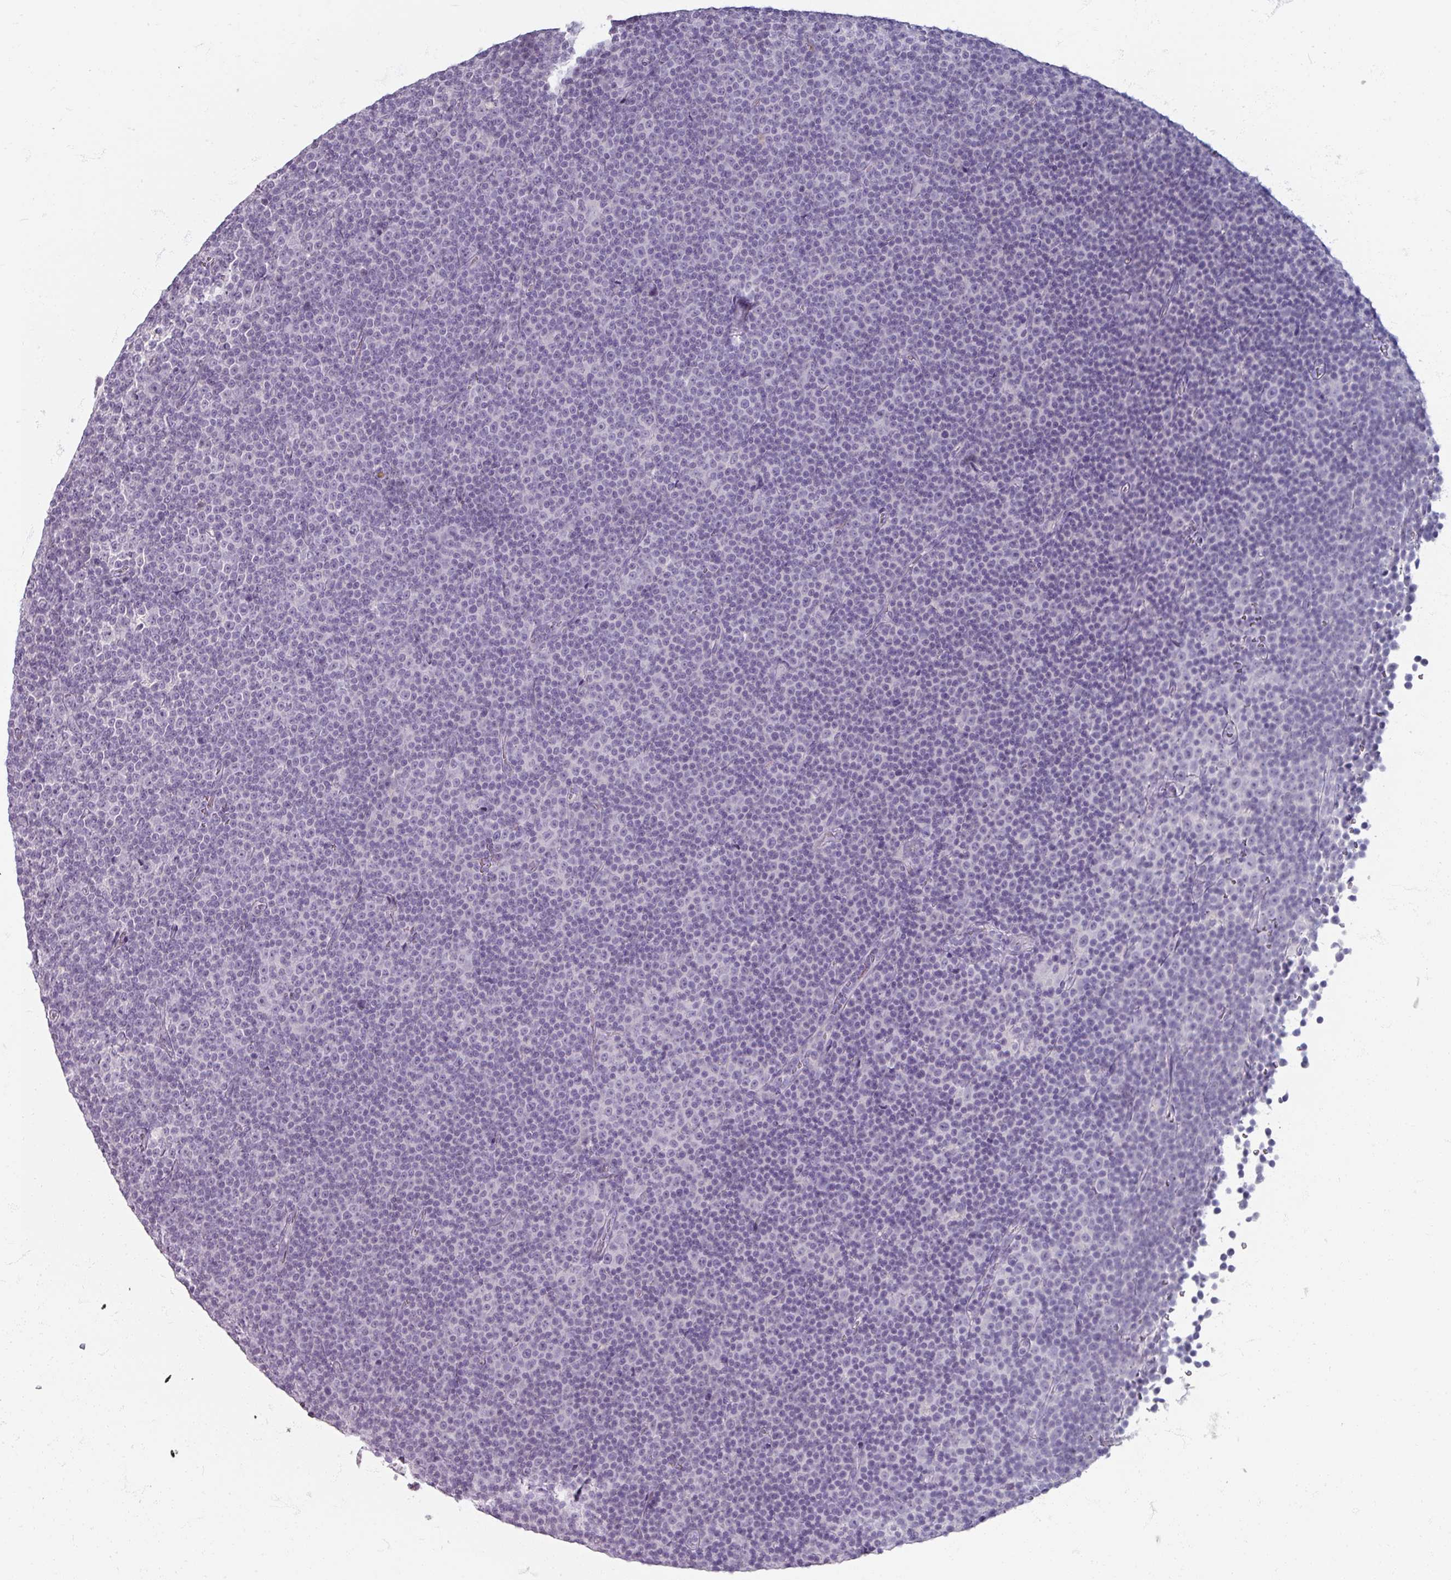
{"staining": {"intensity": "negative", "quantity": "none", "location": "none"}, "tissue": "lymphoma", "cell_type": "Tumor cells", "image_type": "cancer", "snomed": [{"axis": "morphology", "description": "Malignant lymphoma, non-Hodgkin's type, Low grade"}, {"axis": "topography", "description": "Lymph node"}], "caption": "DAB (3,3'-diaminobenzidine) immunohistochemical staining of malignant lymphoma, non-Hodgkin's type (low-grade) demonstrates no significant expression in tumor cells.", "gene": "TG", "patient": {"sex": "female", "age": 67}}